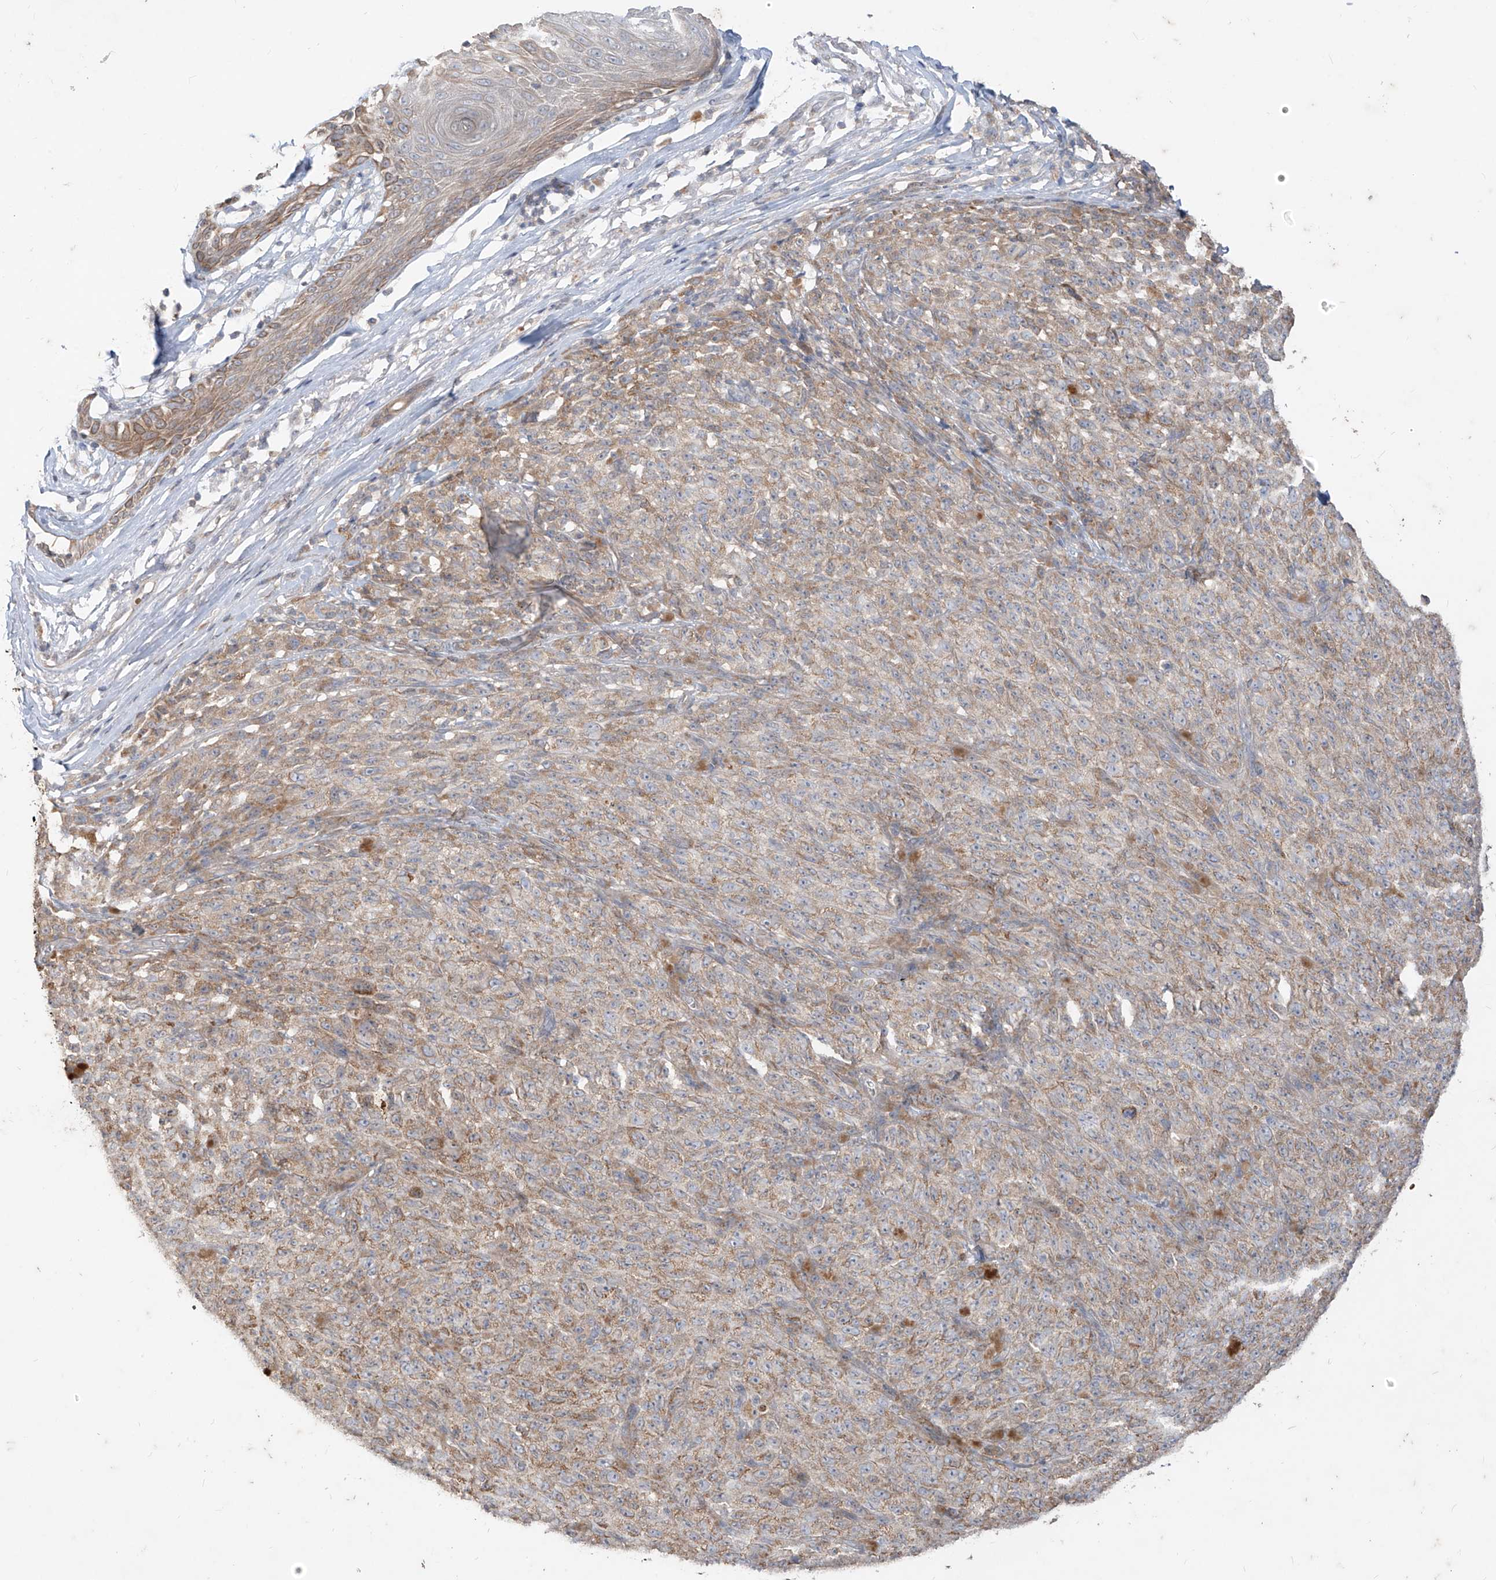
{"staining": {"intensity": "weak", "quantity": "25%-75%", "location": "cytoplasmic/membranous"}, "tissue": "melanoma", "cell_type": "Tumor cells", "image_type": "cancer", "snomed": [{"axis": "morphology", "description": "Malignant melanoma, NOS"}, {"axis": "topography", "description": "Skin"}], "caption": "Immunohistochemical staining of malignant melanoma exhibits low levels of weak cytoplasmic/membranous protein expression in about 25%-75% of tumor cells.", "gene": "MTUS2", "patient": {"sex": "female", "age": 82}}